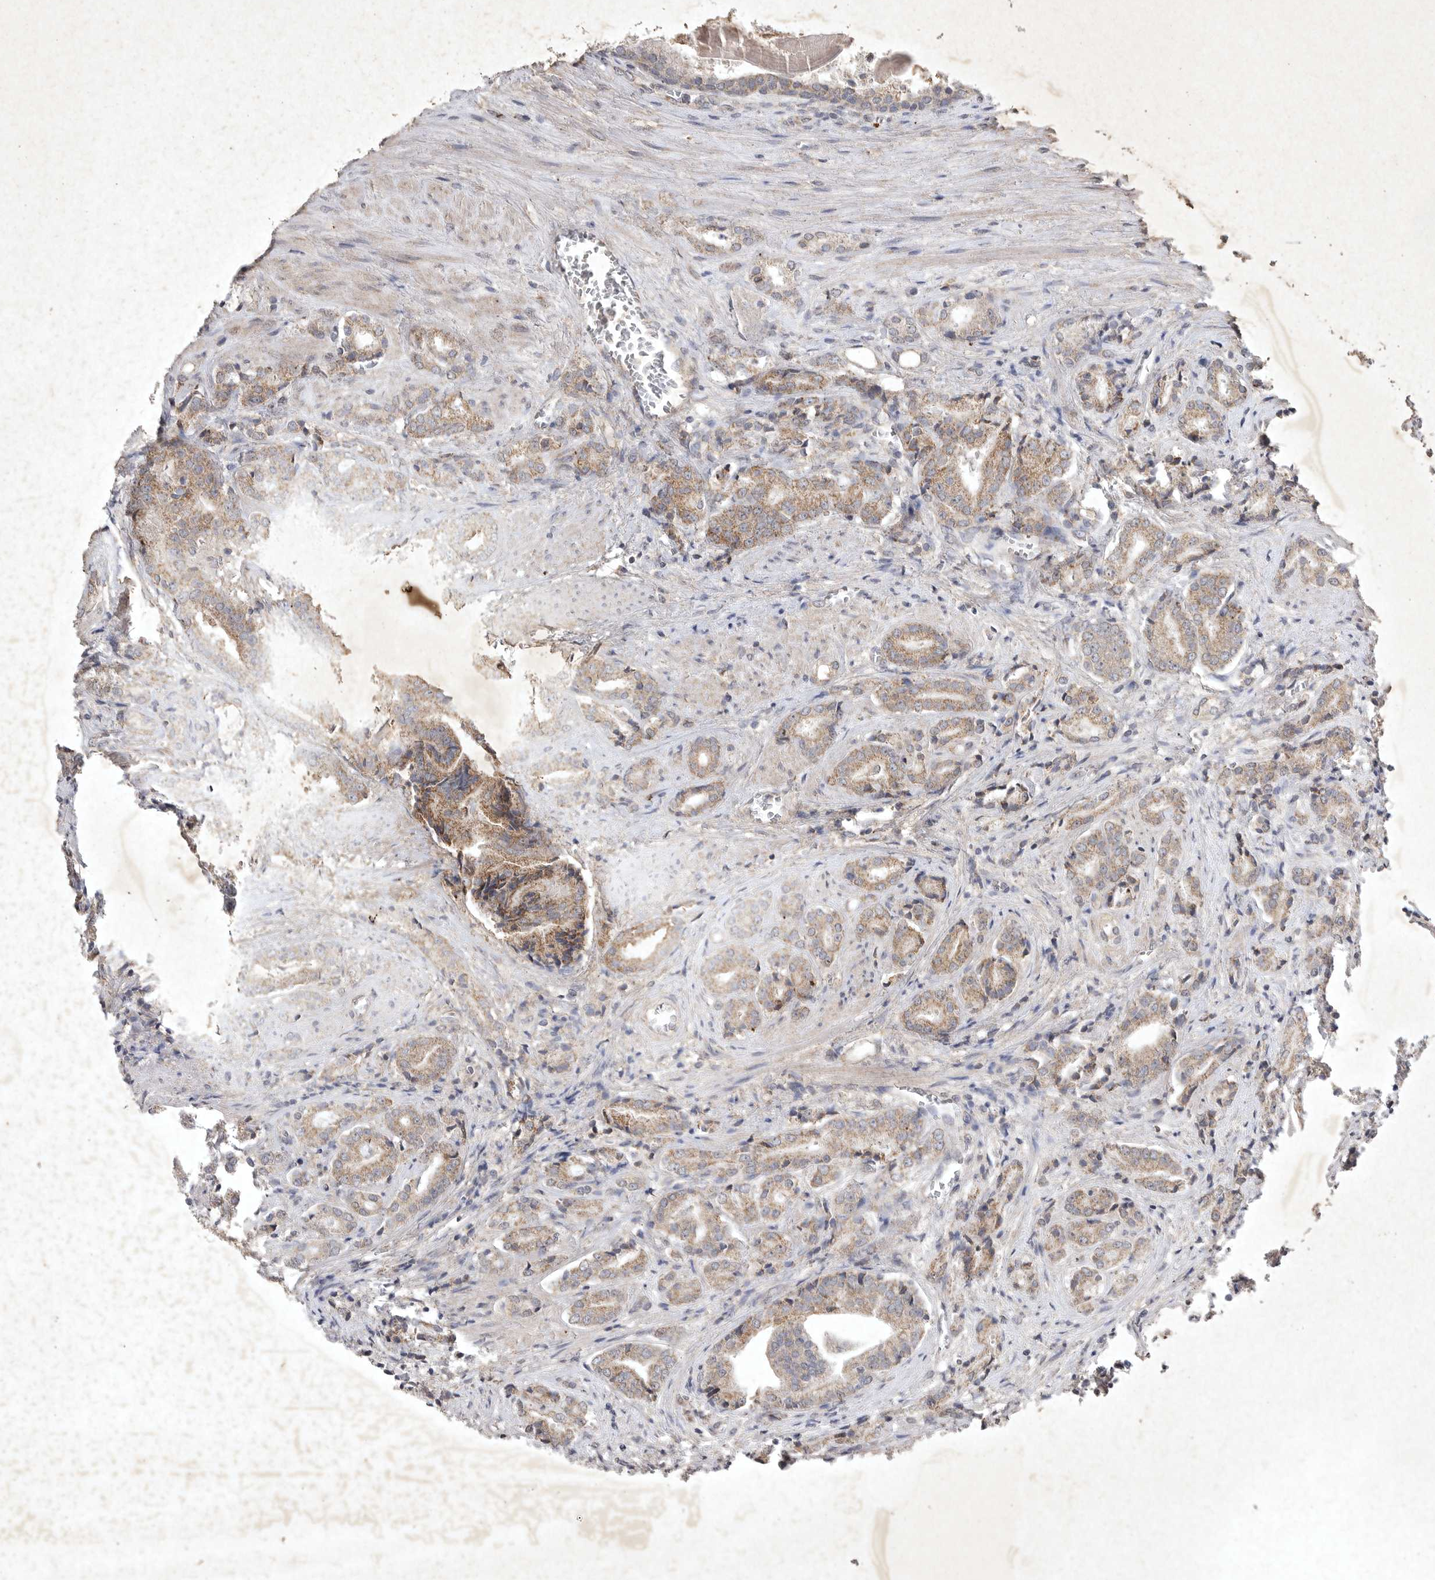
{"staining": {"intensity": "moderate", "quantity": ">75%", "location": "cytoplasmic/membranous"}, "tissue": "prostate cancer", "cell_type": "Tumor cells", "image_type": "cancer", "snomed": [{"axis": "morphology", "description": "Adenocarcinoma, High grade"}, {"axis": "topography", "description": "Prostate"}], "caption": "Protein positivity by immunohistochemistry reveals moderate cytoplasmic/membranous expression in about >75% of tumor cells in prostate cancer (adenocarcinoma (high-grade)). Using DAB (brown) and hematoxylin (blue) stains, captured at high magnification using brightfield microscopy.", "gene": "DDR1", "patient": {"sex": "male", "age": 57}}